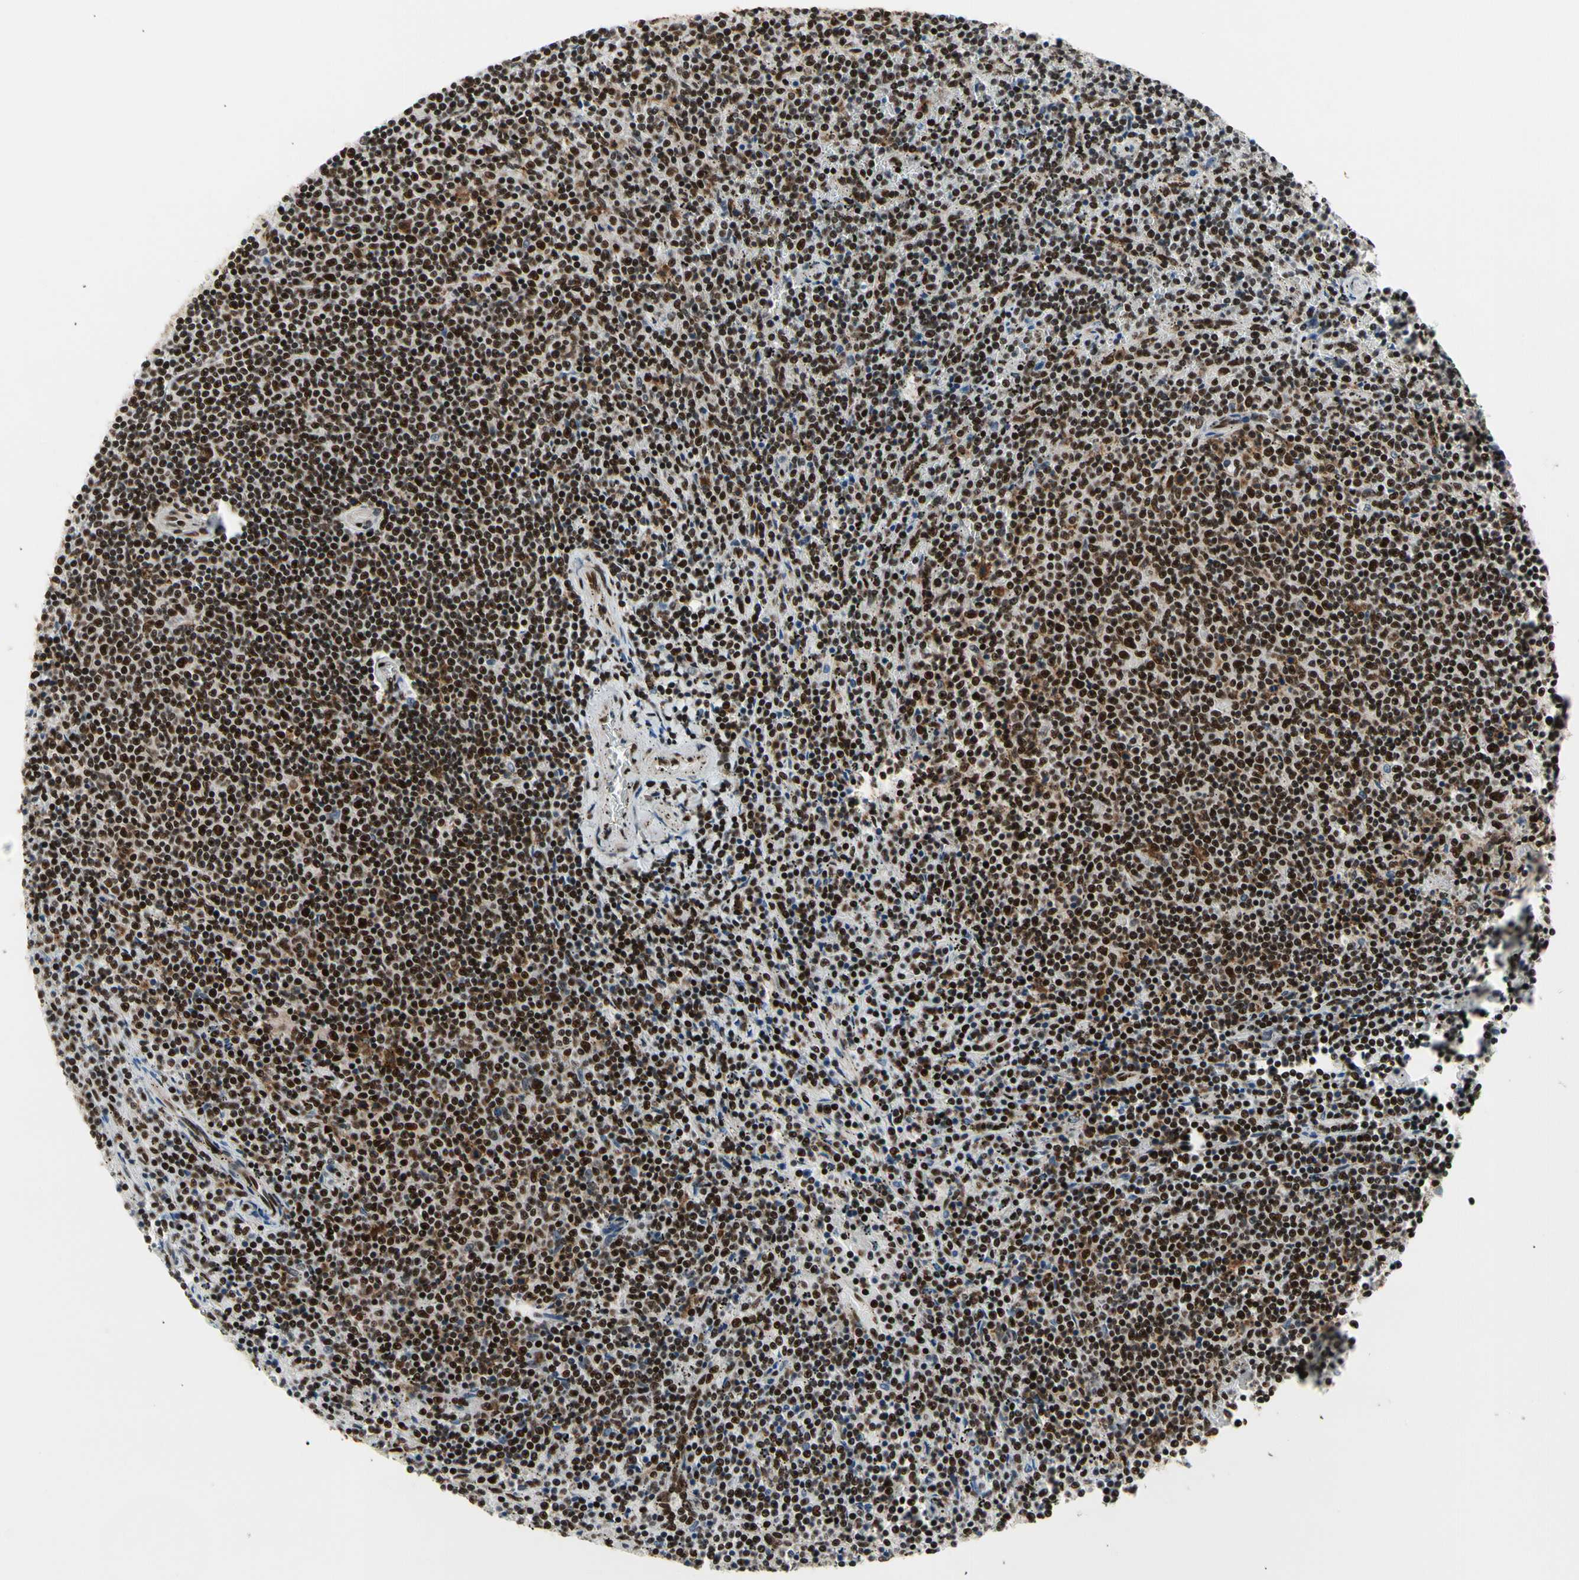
{"staining": {"intensity": "strong", "quantity": ">75%", "location": "nuclear"}, "tissue": "lymphoma", "cell_type": "Tumor cells", "image_type": "cancer", "snomed": [{"axis": "morphology", "description": "Malignant lymphoma, non-Hodgkin's type, Low grade"}, {"axis": "topography", "description": "Spleen"}], "caption": "Immunohistochemistry of human lymphoma demonstrates high levels of strong nuclear expression in about >75% of tumor cells.", "gene": "SRSF11", "patient": {"sex": "female", "age": 50}}